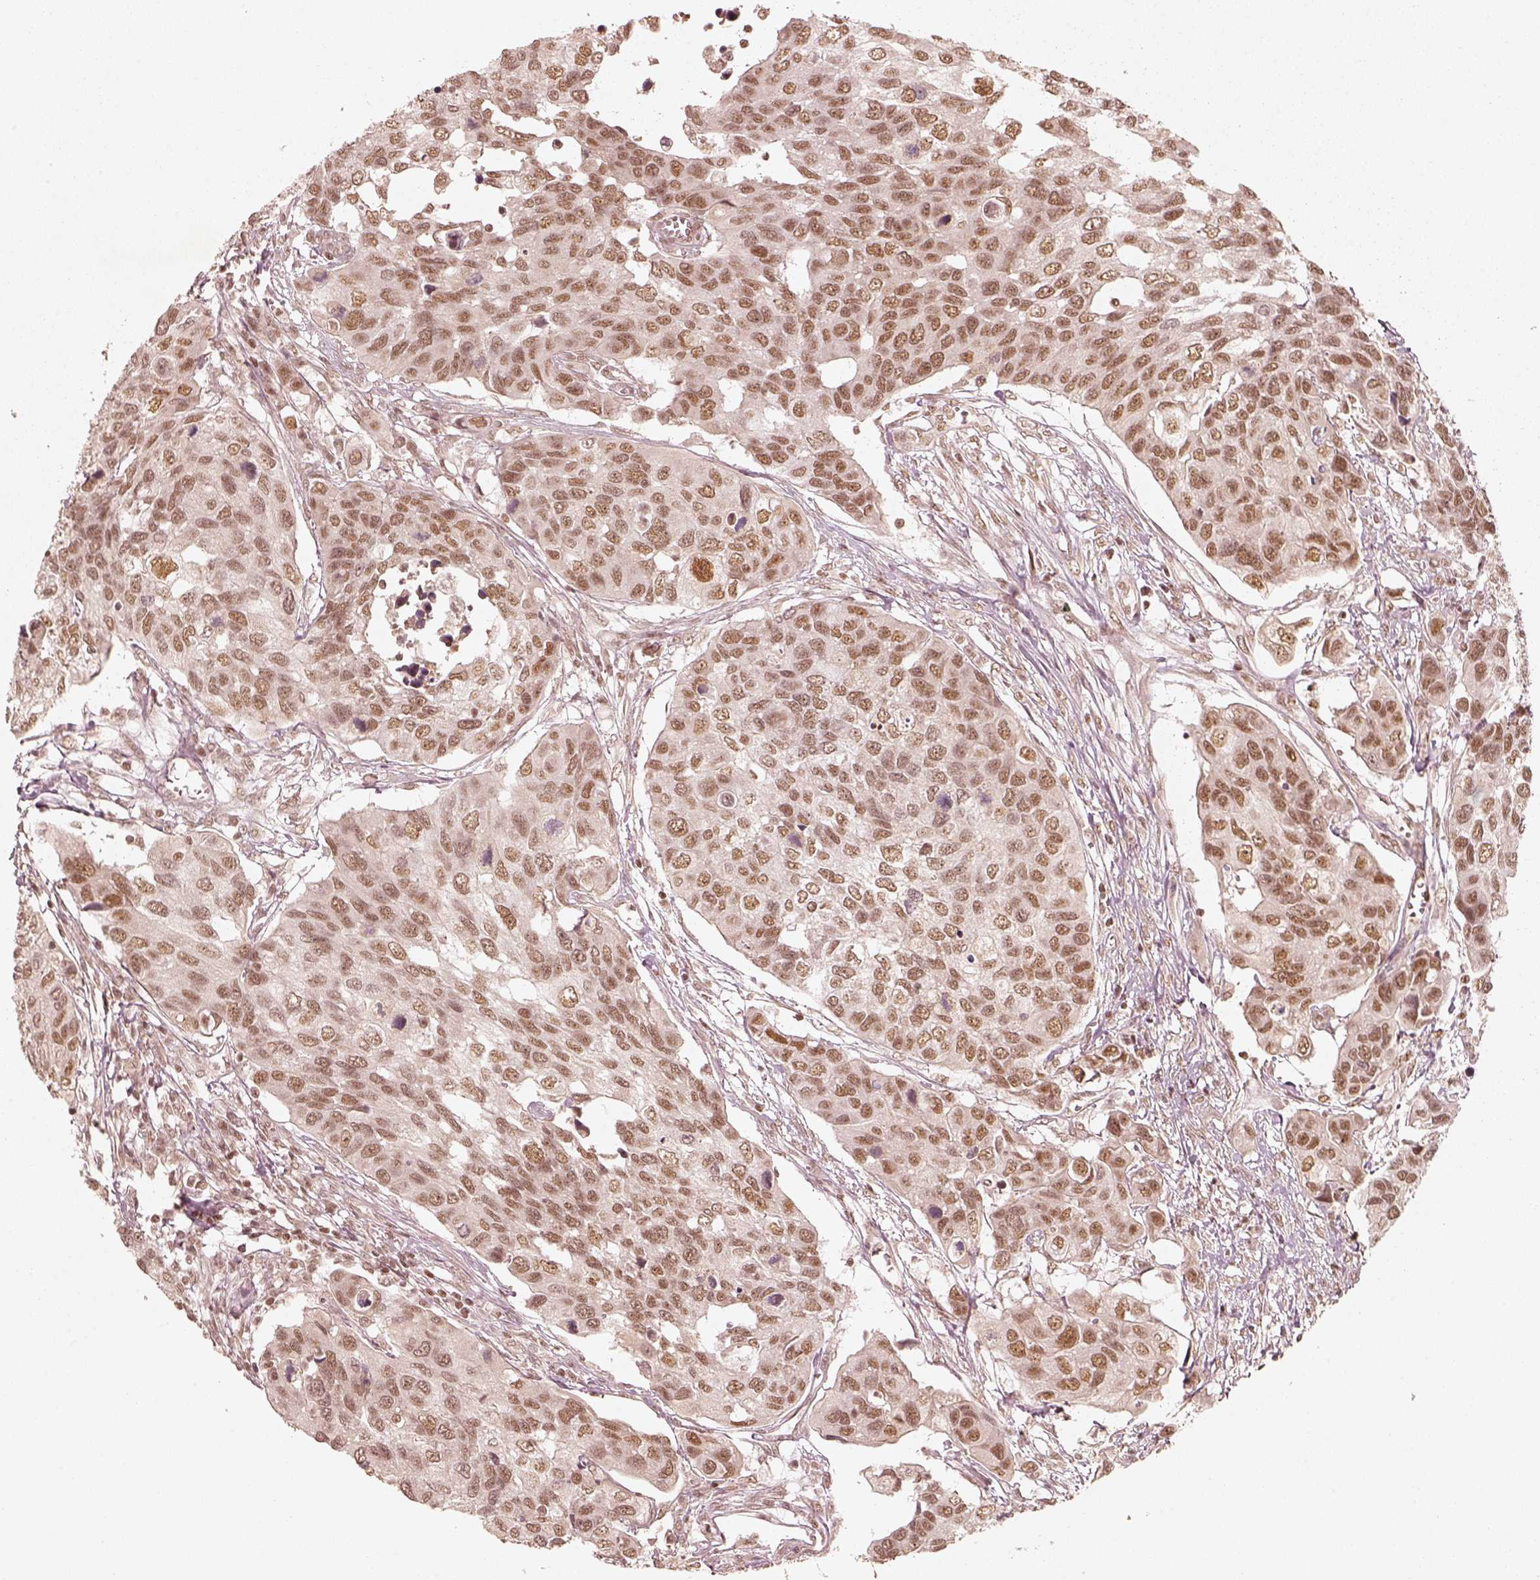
{"staining": {"intensity": "moderate", "quantity": ">75%", "location": "nuclear"}, "tissue": "urothelial cancer", "cell_type": "Tumor cells", "image_type": "cancer", "snomed": [{"axis": "morphology", "description": "Urothelial carcinoma, High grade"}, {"axis": "topography", "description": "Urinary bladder"}], "caption": "Immunohistochemistry of human high-grade urothelial carcinoma displays medium levels of moderate nuclear expression in approximately >75% of tumor cells.", "gene": "GMEB2", "patient": {"sex": "male", "age": 60}}